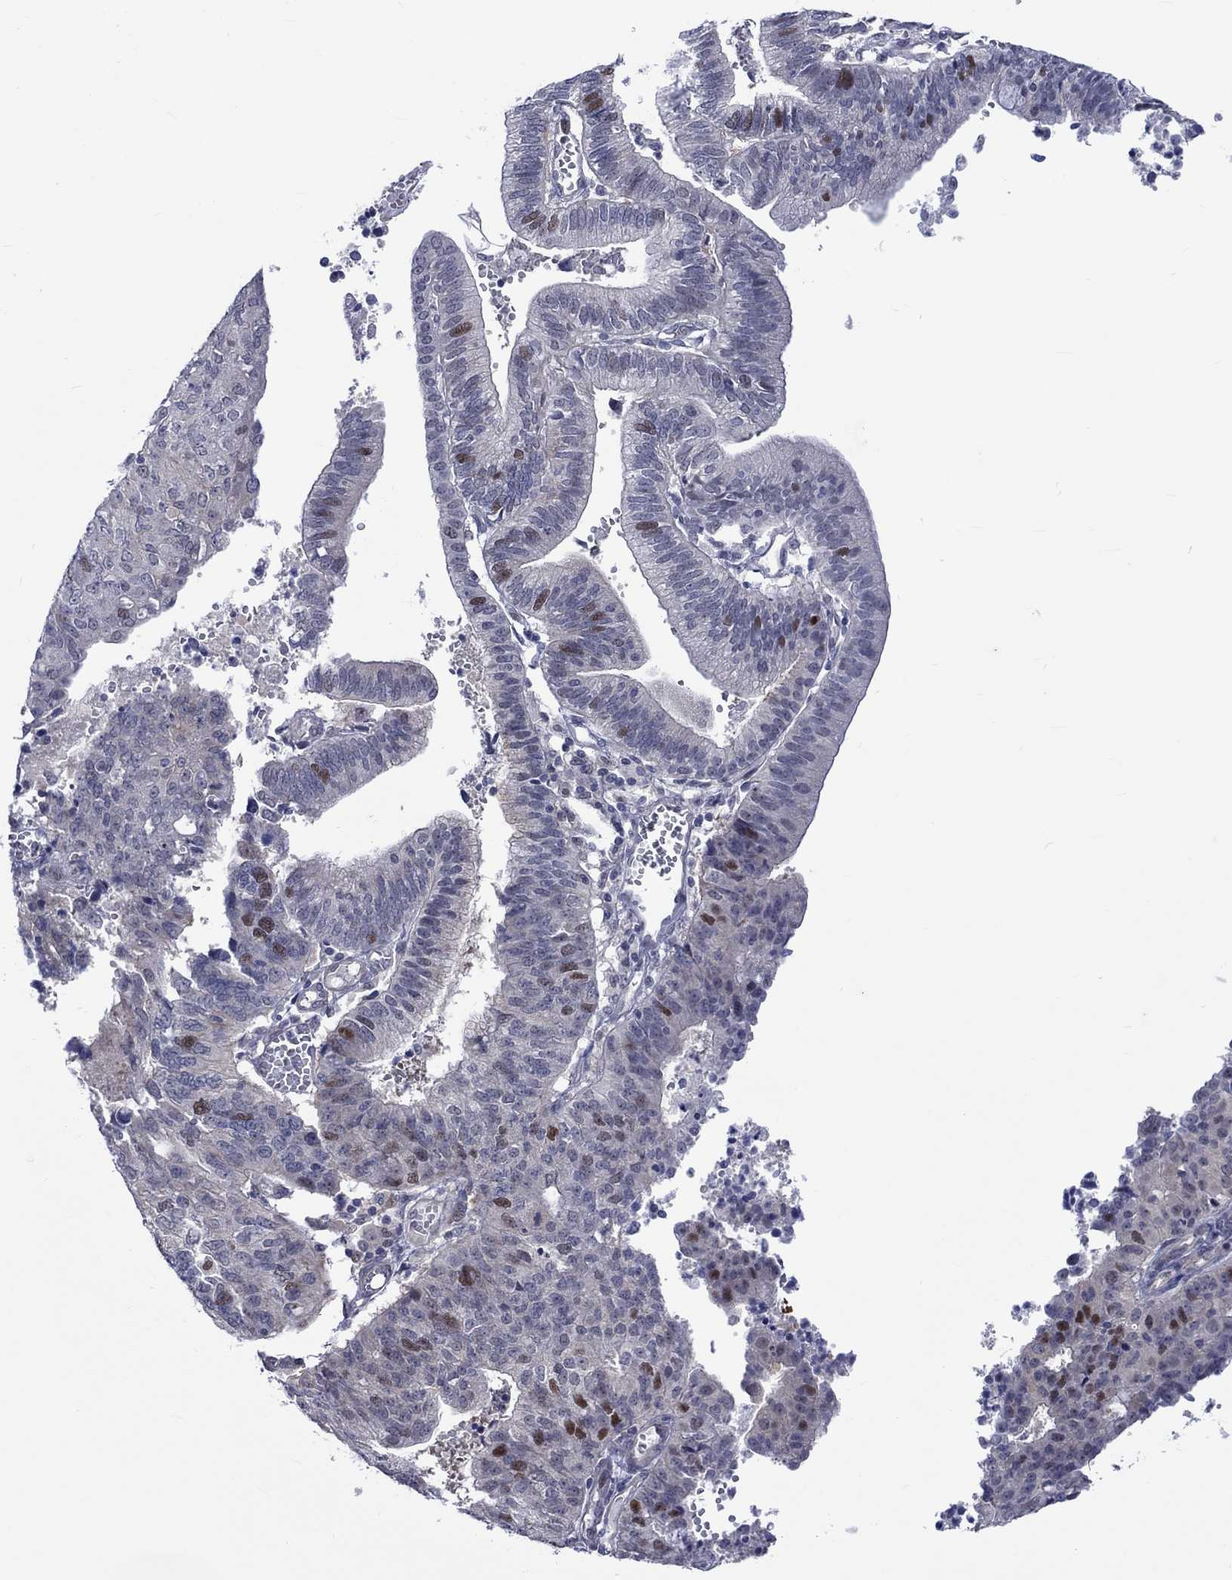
{"staining": {"intensity": "strong", "quantity": "<25%", "location": "nuclear"}, "tissue": "endometrial cancer", "cell_type": "Tumor cells", "image_type": "cancer", "snomed": [{"axis": "morphology", "description": "Adenocarcinoma, NOS"}, {"axis": "topography", "description": "Endometrium"}], "caption": "Tumor cells exhibit medium levels of strong nuclear positivity in approximately <25% of cells in human endometrial adenocarcinoma. (DAB IHC with brightfield microscopy, high magnification).", "gene": "E2F8", "patient": {"sex": "female", "age": 82}}